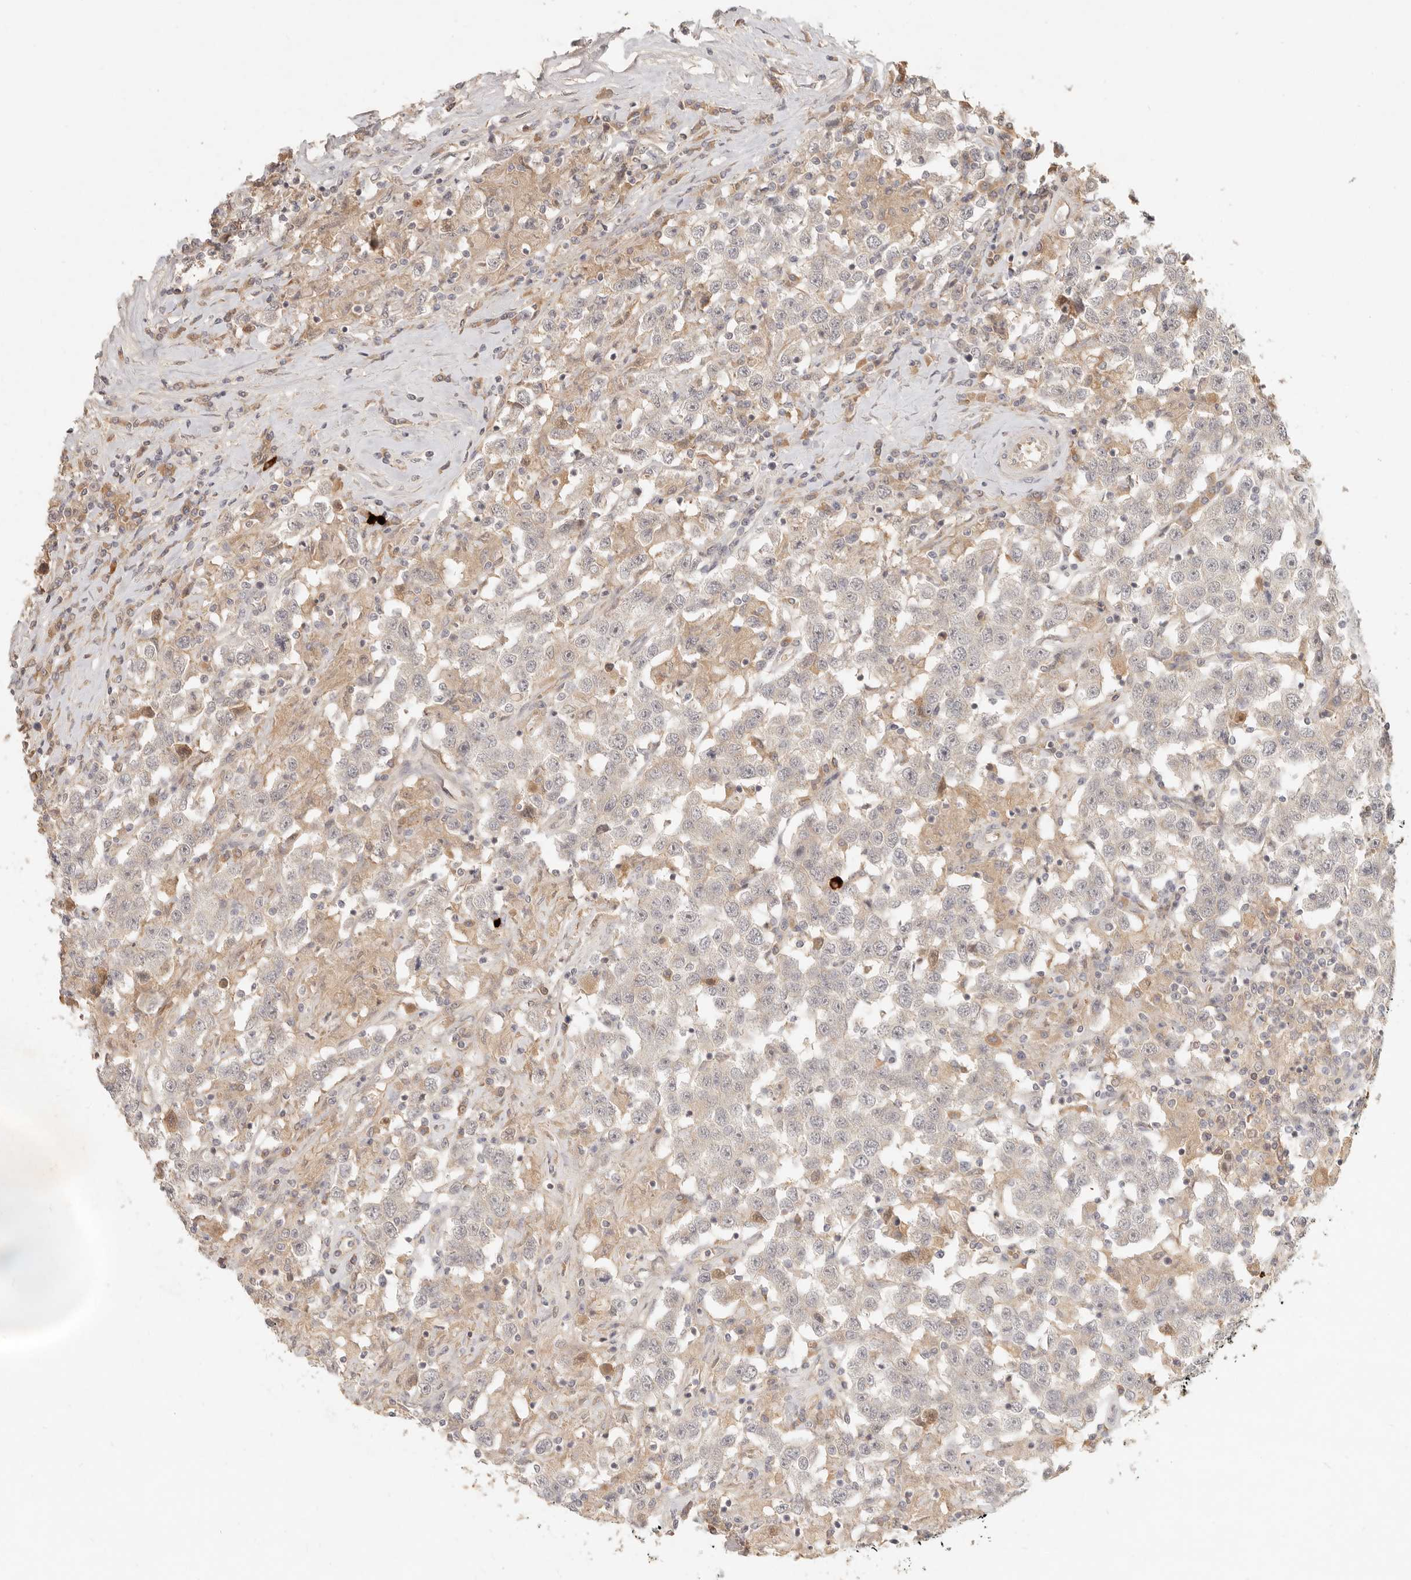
{"staining": {"intensity": "weak", "quantity": "<25%", "location": "cytoplasmic/membranous"}, "tissue": "testis cancer", "cell_type": "Tumor cells", "image_type": "cancer", "snomed": [{"axis": "morphology", "description": "Seminoma, NOS"}, {"axis": "topography", "description": "Testis"}], "caption": "High power microscopy micrograph of an immunohistochemistry photomicrograph of testis seminoma, revealing no significant expression in tumor cells.", "gene": "UBXN11", "patient": {"sex": "male", "age": 41}}